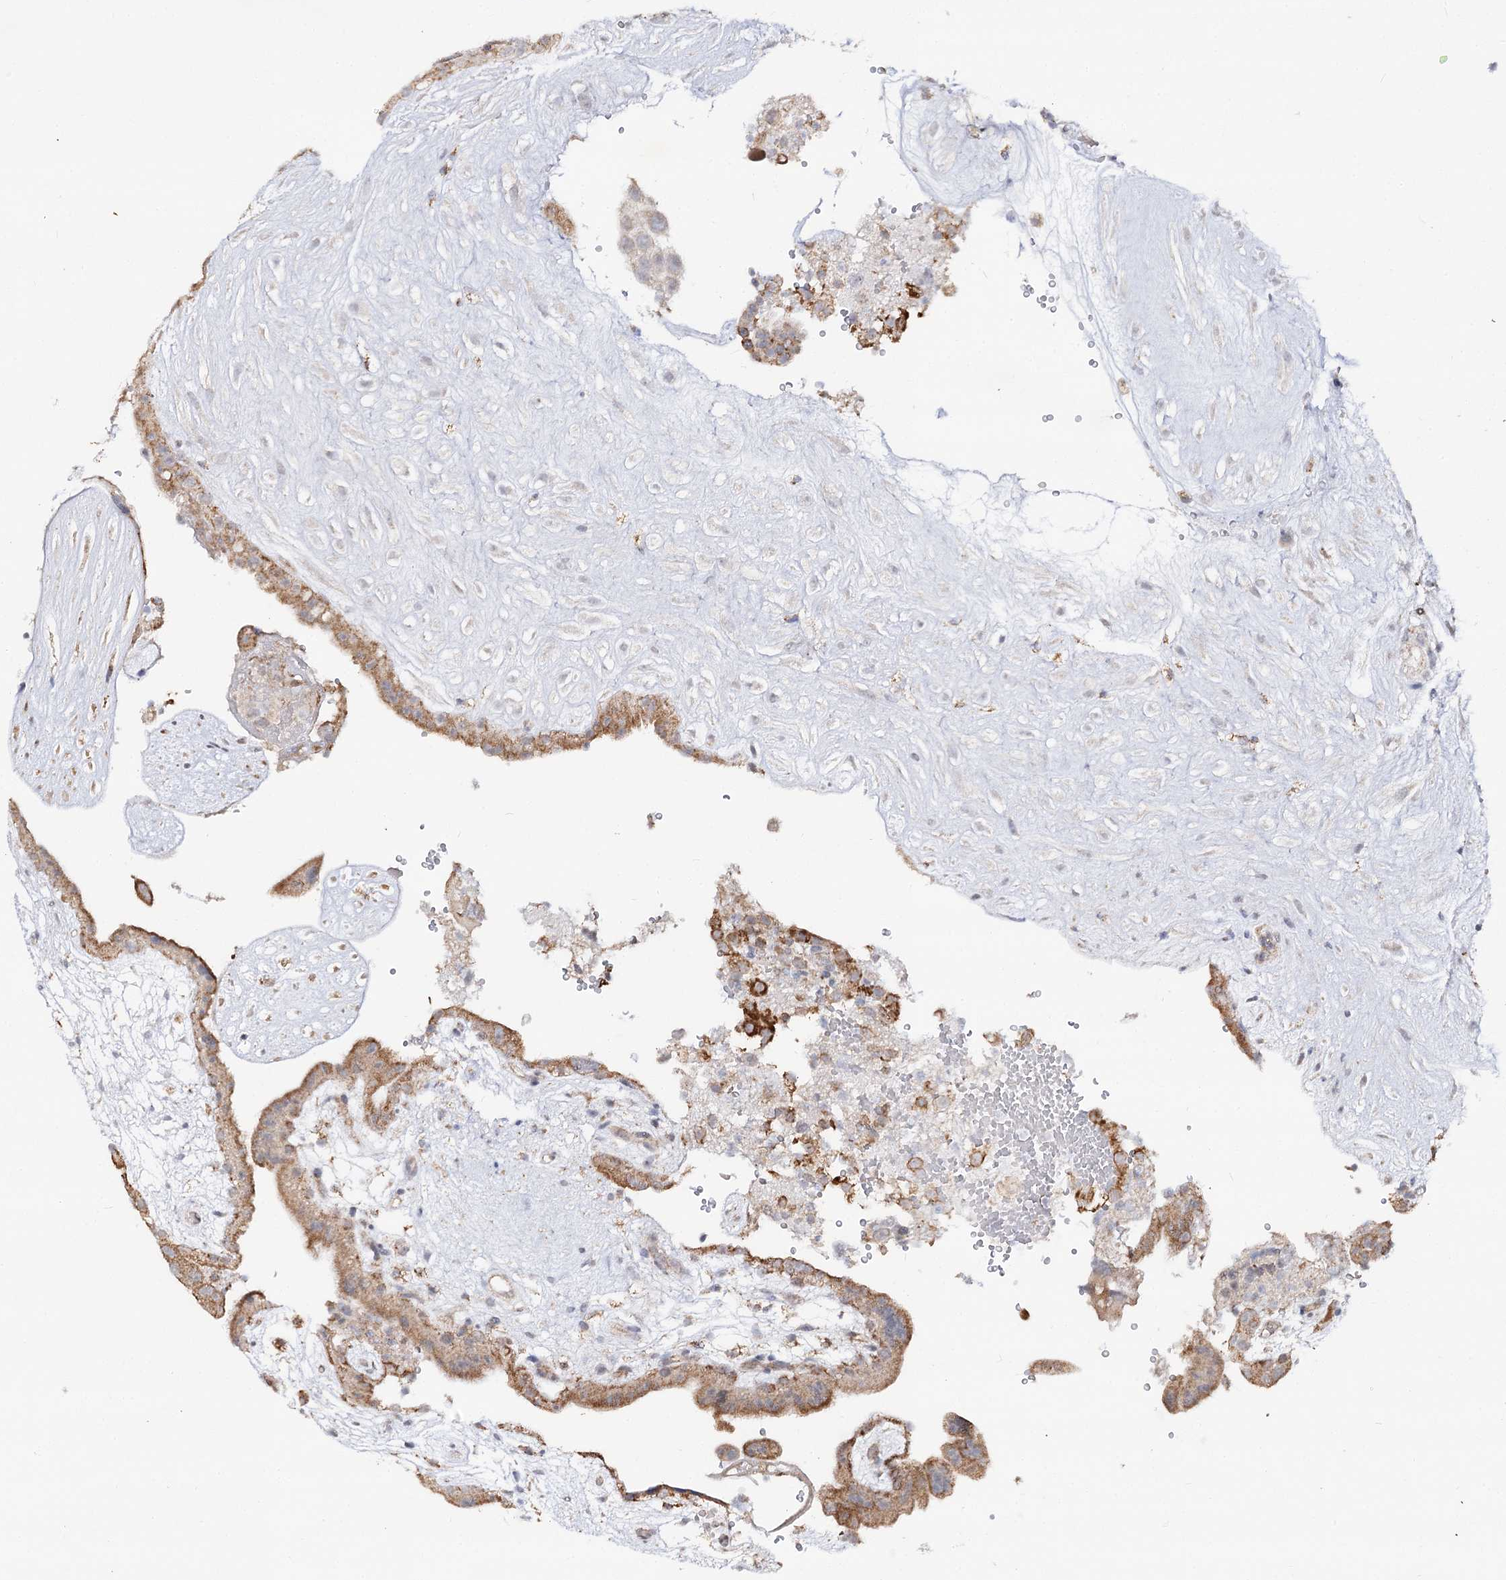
{"staining": {"intensity": "weak", "quantity": "<25%", "location": "cytoplasmic/membranous"}, "tissue": "placenta", "cell_type": "Decidual cells", "image_type": "normal", "snomed": [{"axis": "morphology", "description": "Normal tissue, NOS"}, {"axis": "topography", "description": "Placenta"}], "caption": "Image shows no protein expression in decidual cells of benign placenta. Nuclei are stained in blue.", "gene": "CBR4", "patient": {"sex": "female", "age": 18}}